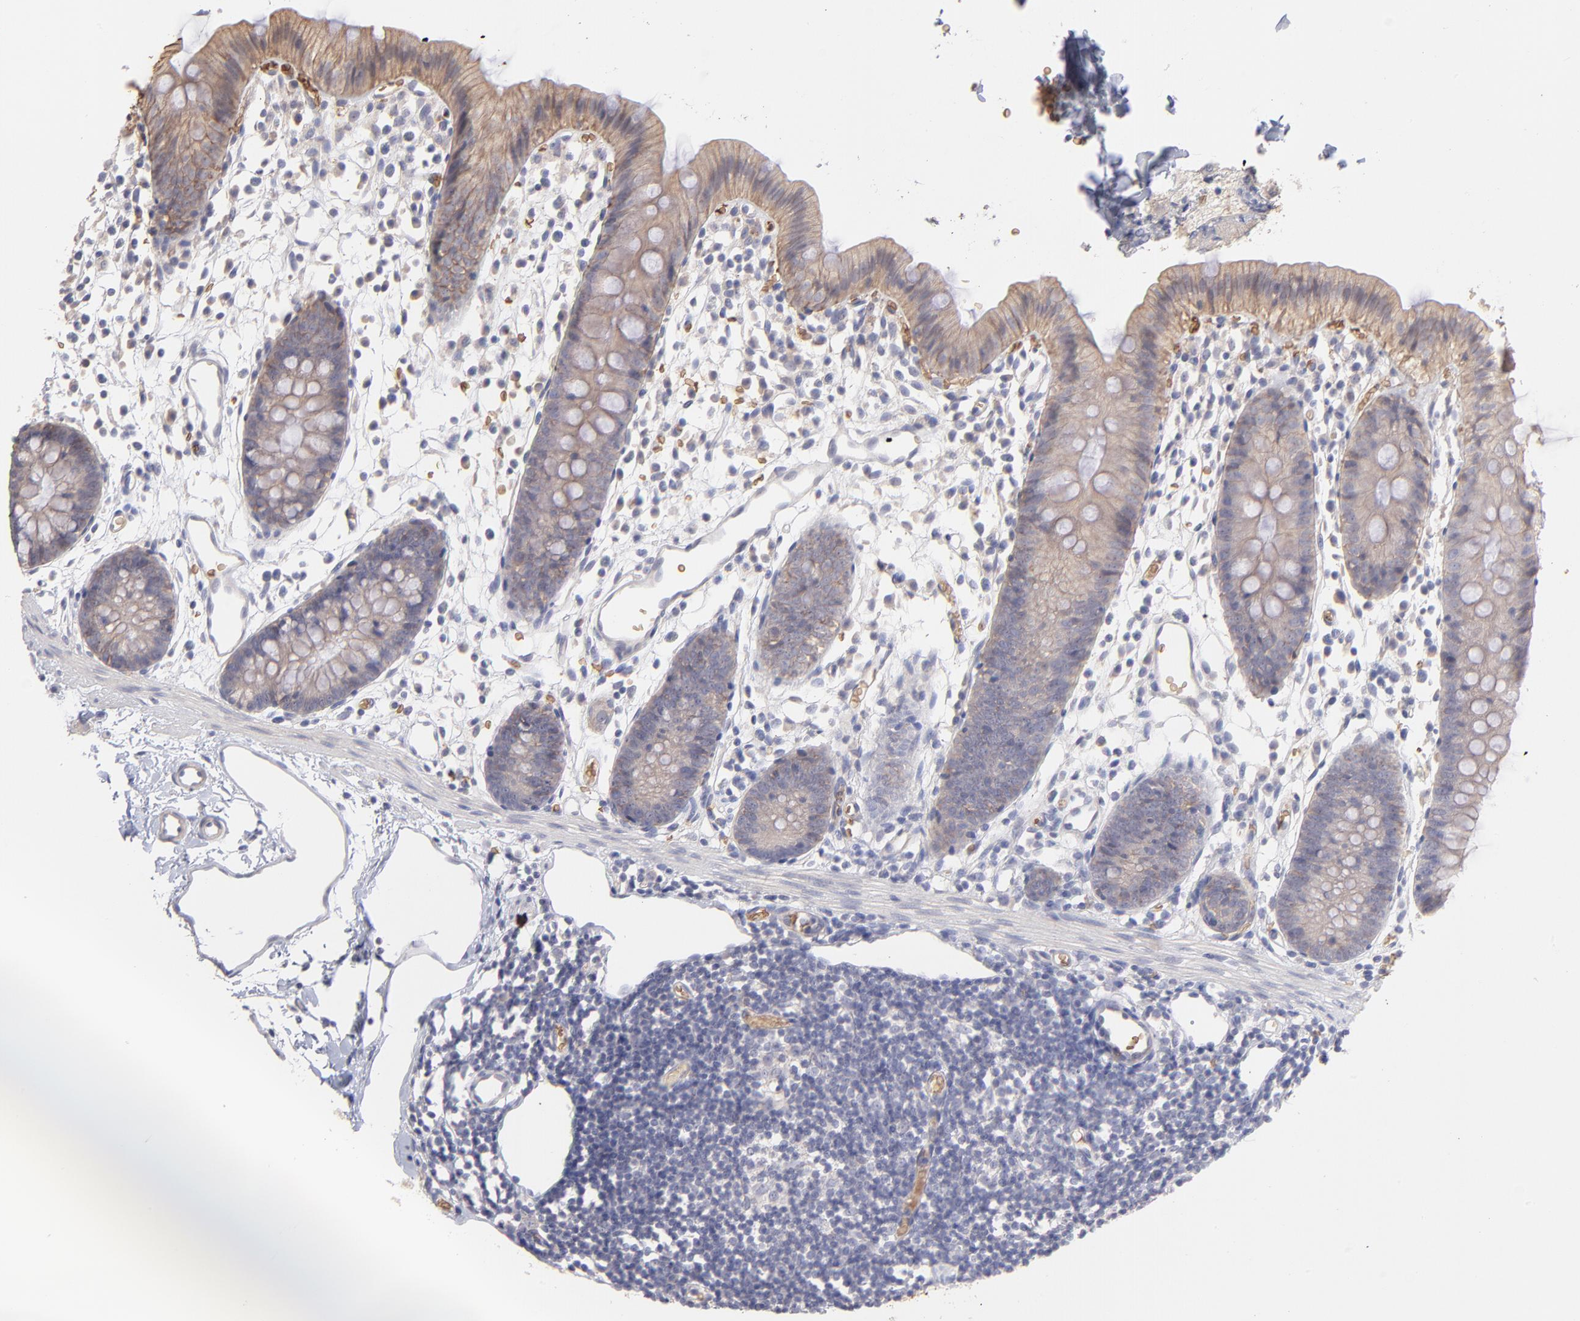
{"staining": {"intensity": "weak", "quantity": "25%-75%", "location": "cytoplasmic/membranous"}, "tissue": "colon", "cell_type": "Endothelial cells", "image_type": "normal", "snomed": [{"axis": "morphology", "description": "Normal tissue, NOS"}, {"axis": "topography", "description": "Colon"}], "caption": "The photomicrograph shows staining of unremarkable colon, revealing weak cytoplasmic/membranous protein staining (brown color) within endothelial cells.", "gene": "F13B", "patient": {"sex": "male", "age": 14}}